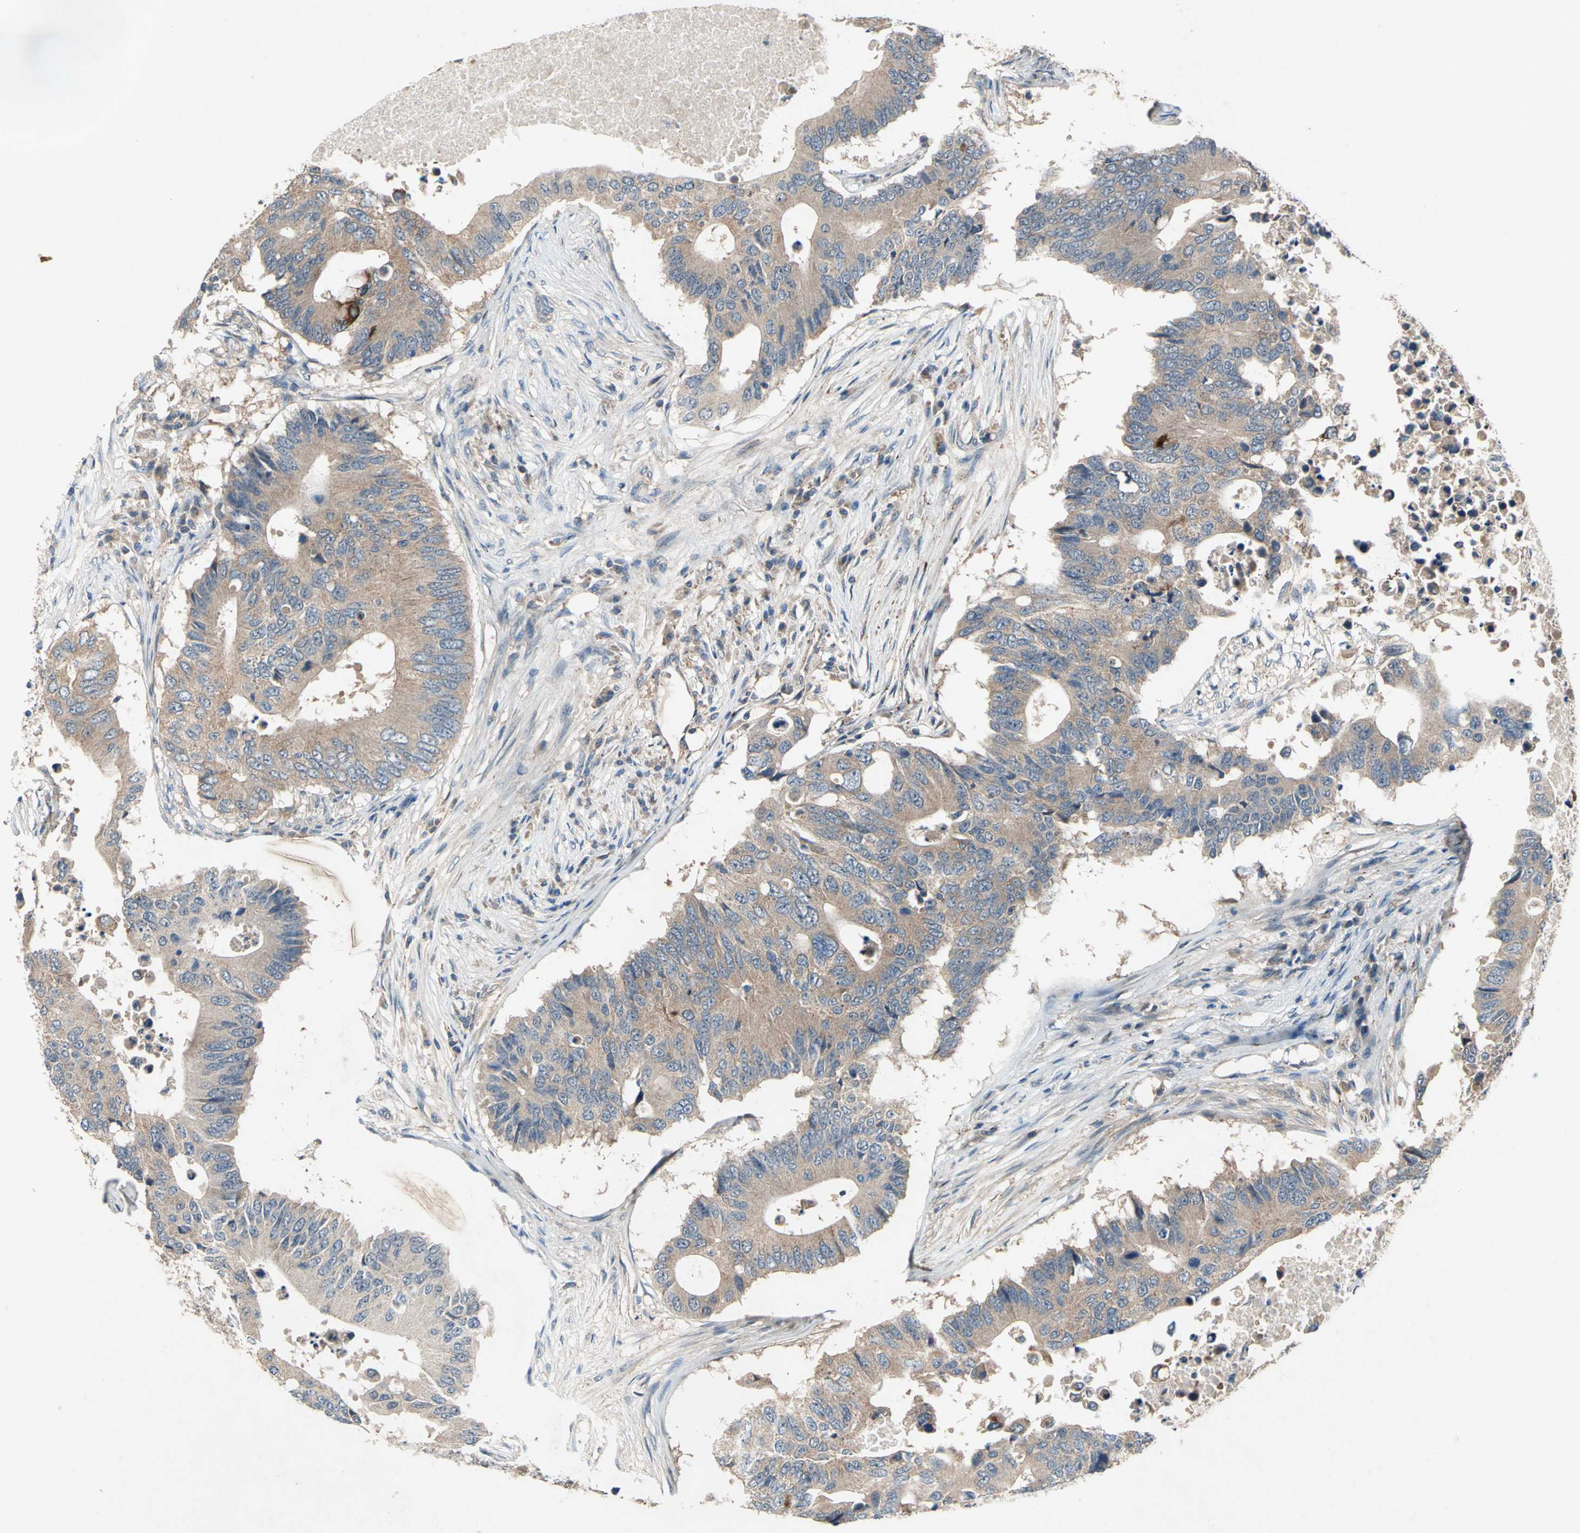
{"staining": {"intensity": "weak", "quantity": ">75%", "location": "cytoplasmic/membranous"}, "tissue": "colorectal cancer", "cell_type": "Tumor cells", "image_type": "cancer", "snomed": [{"axis": "morphology", "description": "Adenocarcinoma, NOS"}, {"axis": "topography", "description": "Colon"}], "caption": "Immunohistochemical staining of human colorectal adenocarcinoma exhibits low levels of weak cytoplasmic/membranous expression in about >75% of tumor cells.", "gene": "EMCN", "patient": {"sex": "male", "age": 71}}